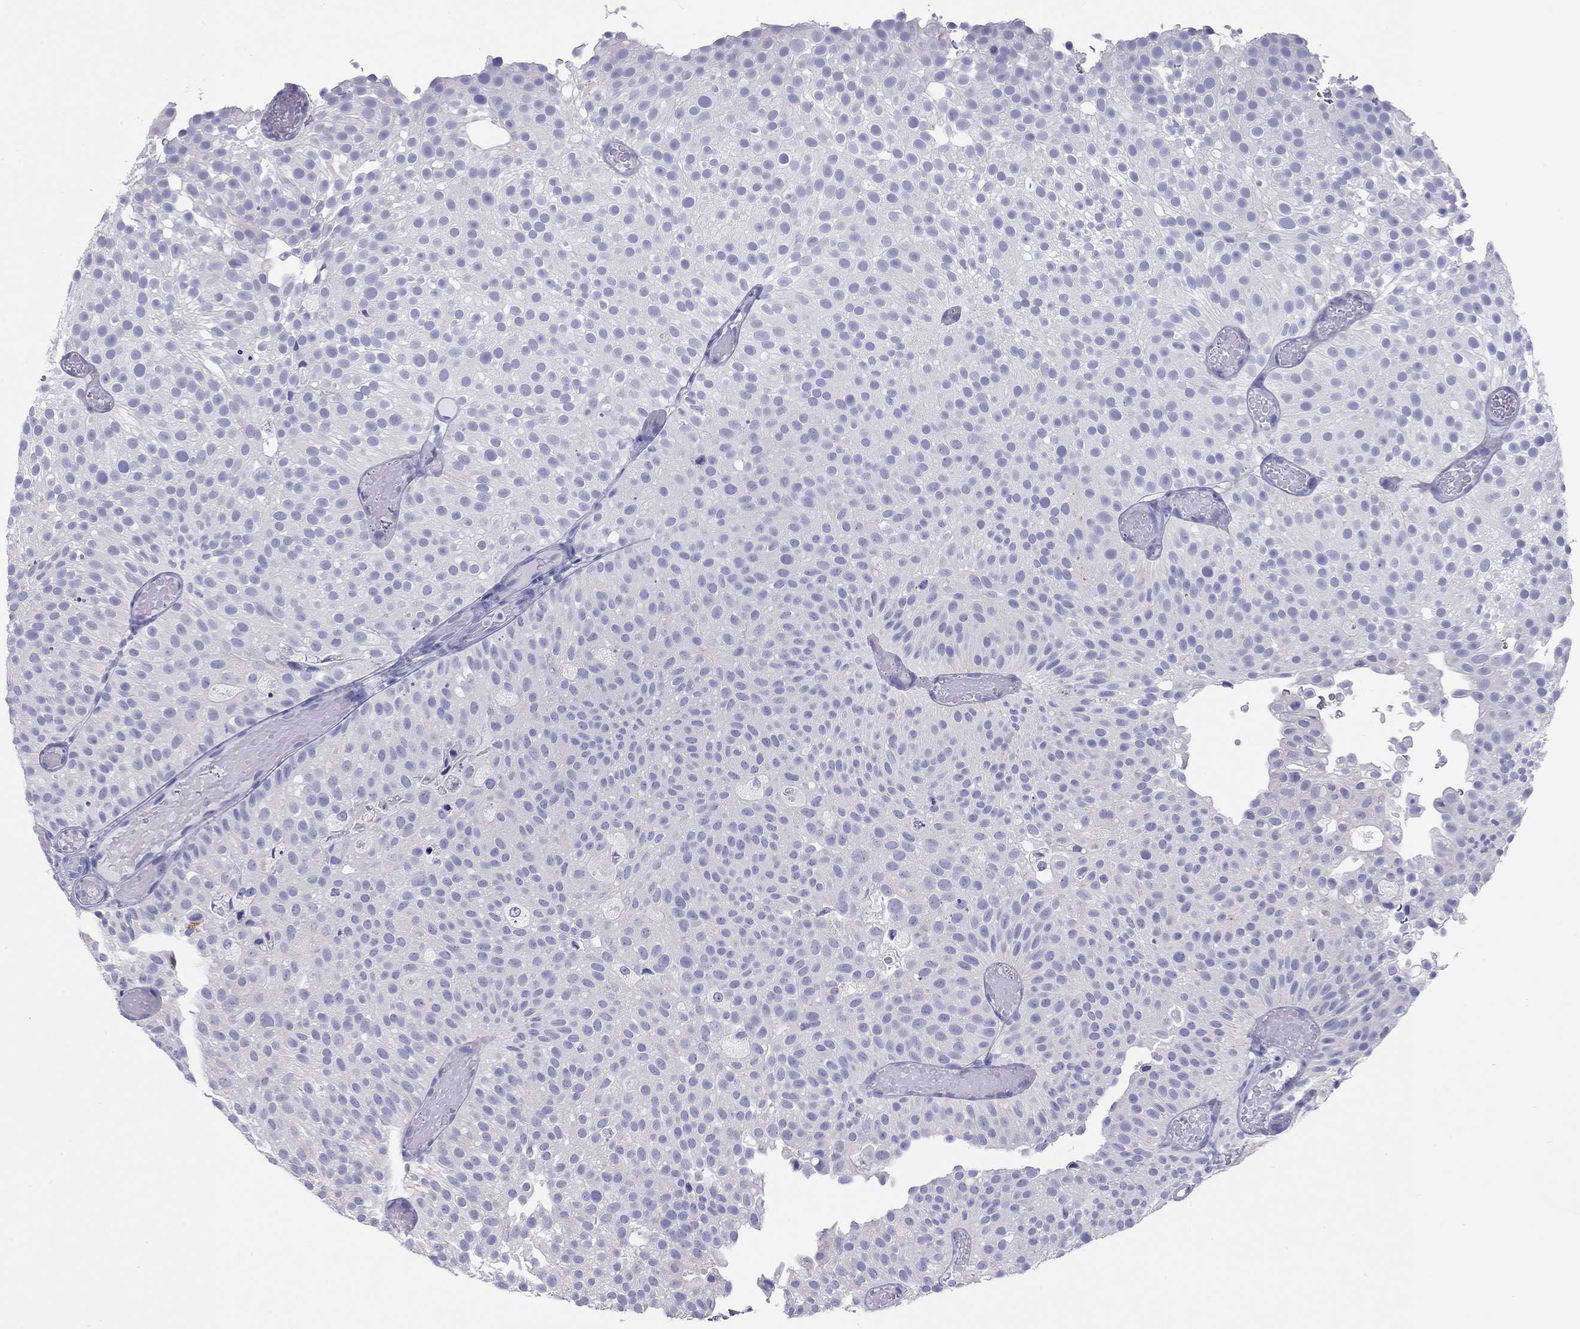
{"staining": {"intensity": "negative", "quantity": "none", "location": "none"}, "tissue": "urothelial cancer", "cell_type": "Tumor cells", "image_type": "cancer", "snomed": [{"axis": "morphology", "description": "Urothelial carcinoma, Low grade"}, {"axis": "topography", "description": "Urinary bladder"}], "caption": "Urothelial carcinoma (low-grade) stained for a protein using IHC exhibits no positivity tumor cells.", "gene": "HLA-DQB2", "patient": {"sex": "male", "age": 78}}